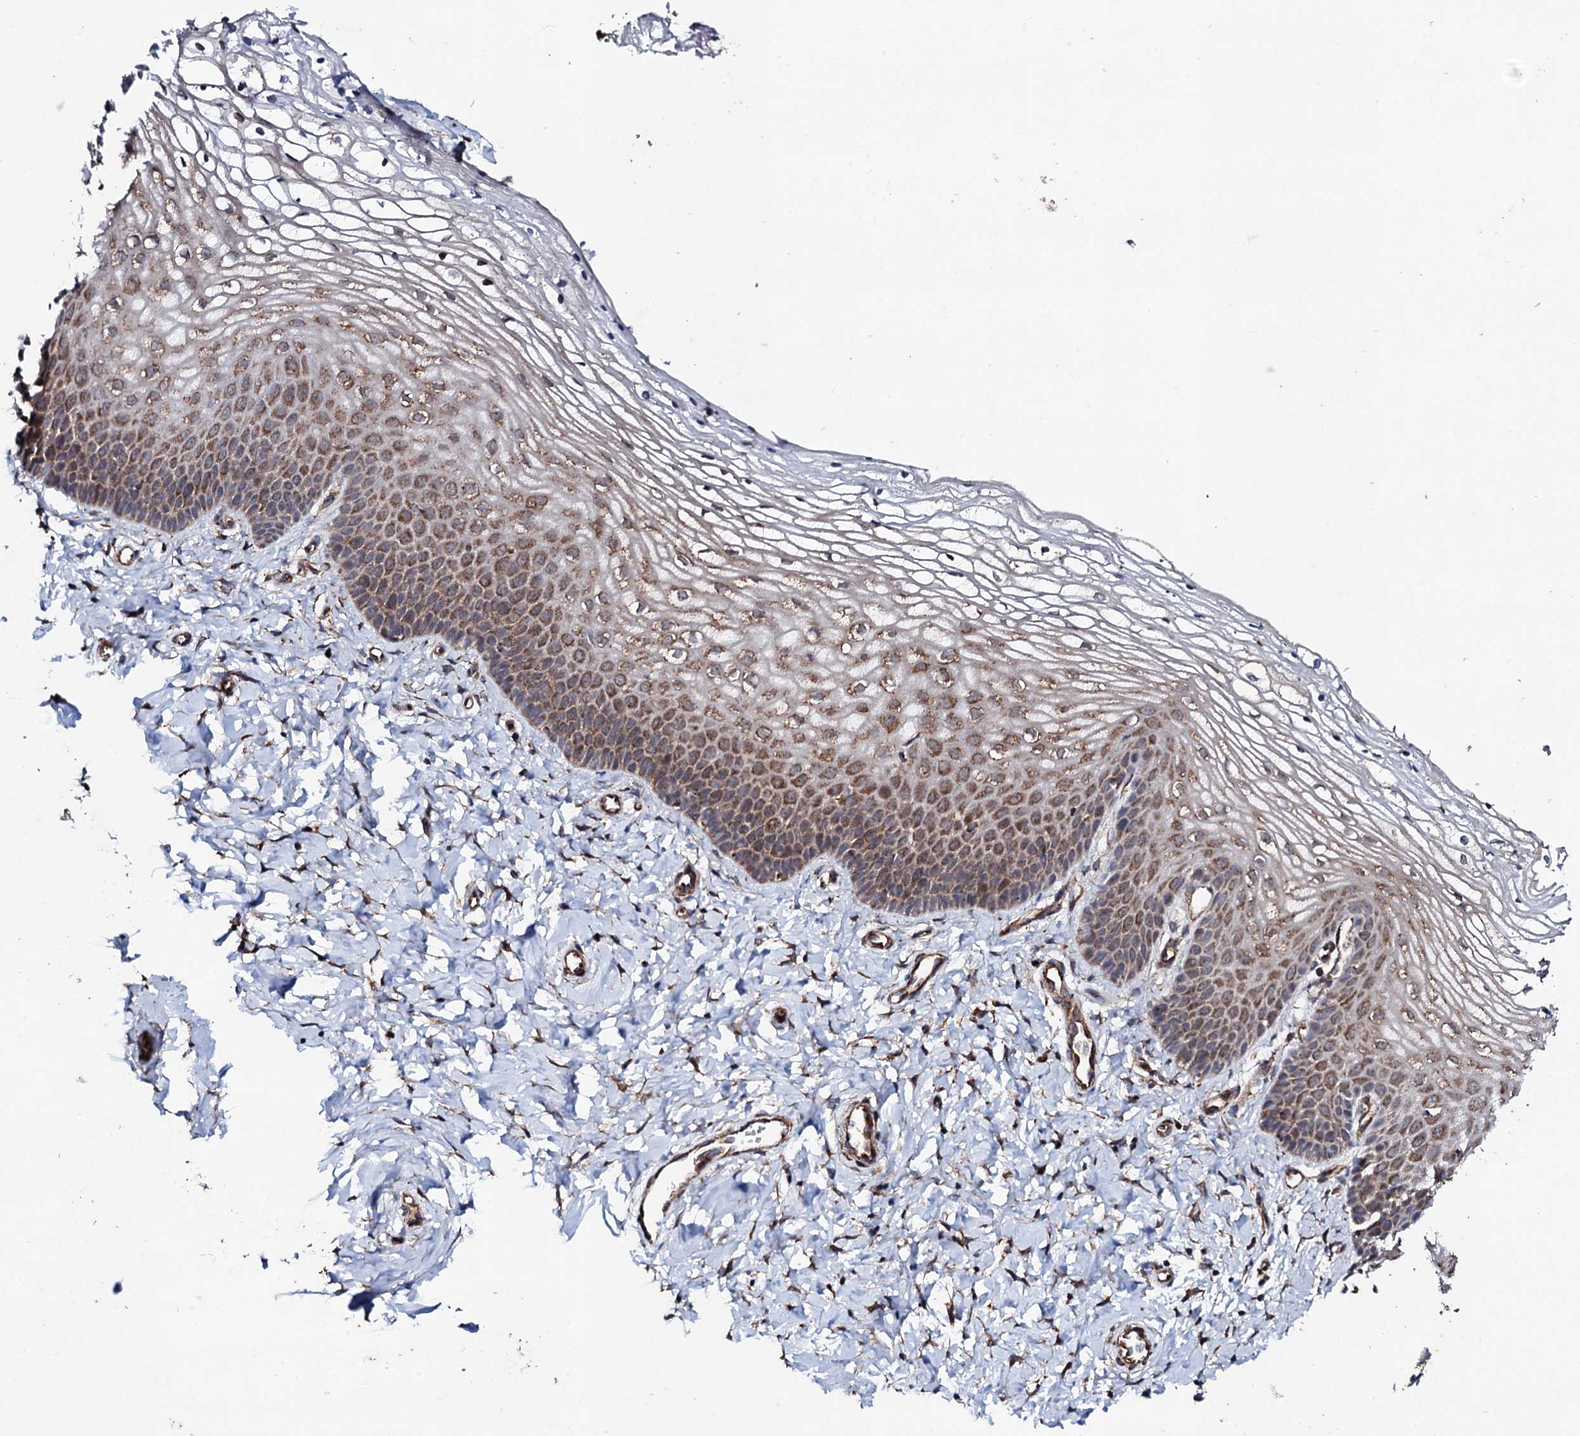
{"staining": {"intensity": "moderate", "quantity": ">75%", "location": "cytoplasmic/membranous"}, "tissue": "vagina", "cell_type": "Squamous epithelial cells", "image_type": "normal", "snomed": [{"axis": "morphology", "description": "Normal tissue, NOS"}, {"axis": "topography", "description": "Vagina"}, {"axis": "topography", "description": "Cervix"}], "caption": "DAB immunohistochemical staining of unremarkable human vagina demonstrates moderate cytoplasmic/membranous protein positivity in about >75% of squamous epithelial cells.", "gene": "MTIF3", "patient": {"sex": "female", "age": 40}}